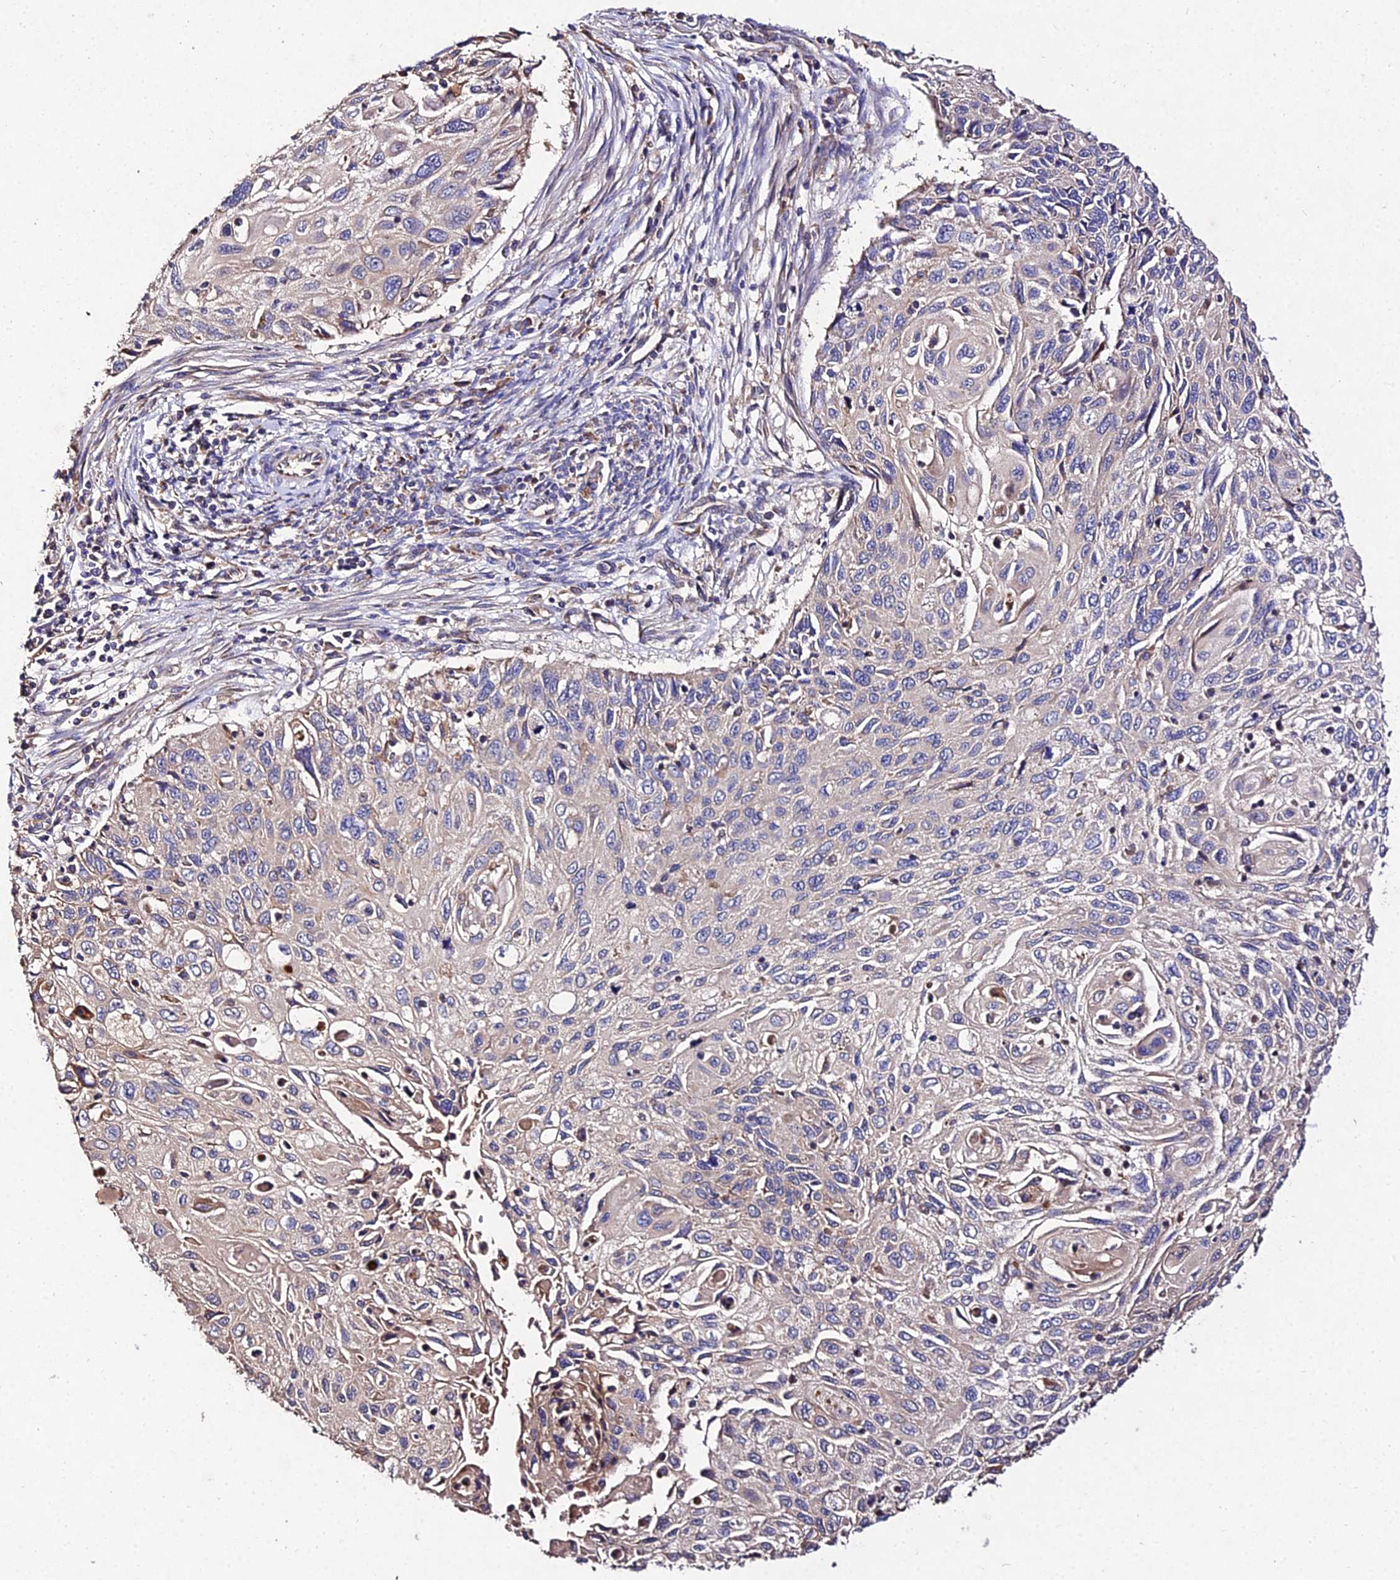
{"staining": {"intensity": "weak", "quantity": "<25%", "location": "cytoplasmic/membranous"}, "tissue": "cervical cancer", "cell_type": "Tumor cells", "image_type": "cancer", "snomed": [{"axis": "morphology", "description": "Squamous cell carcinoma, NOS"}, {"axis": "topography", "description": "Cervix"}], "caption": "Immunohistochemistry (IHC) photomicrograph of neoplastic tissue: cervical squamous cell carcinoma stained with DAB shows no significant protein expression in tumor cells.", "gene": "AP3M2", "patient": {"sex": "female", "age": 70}}